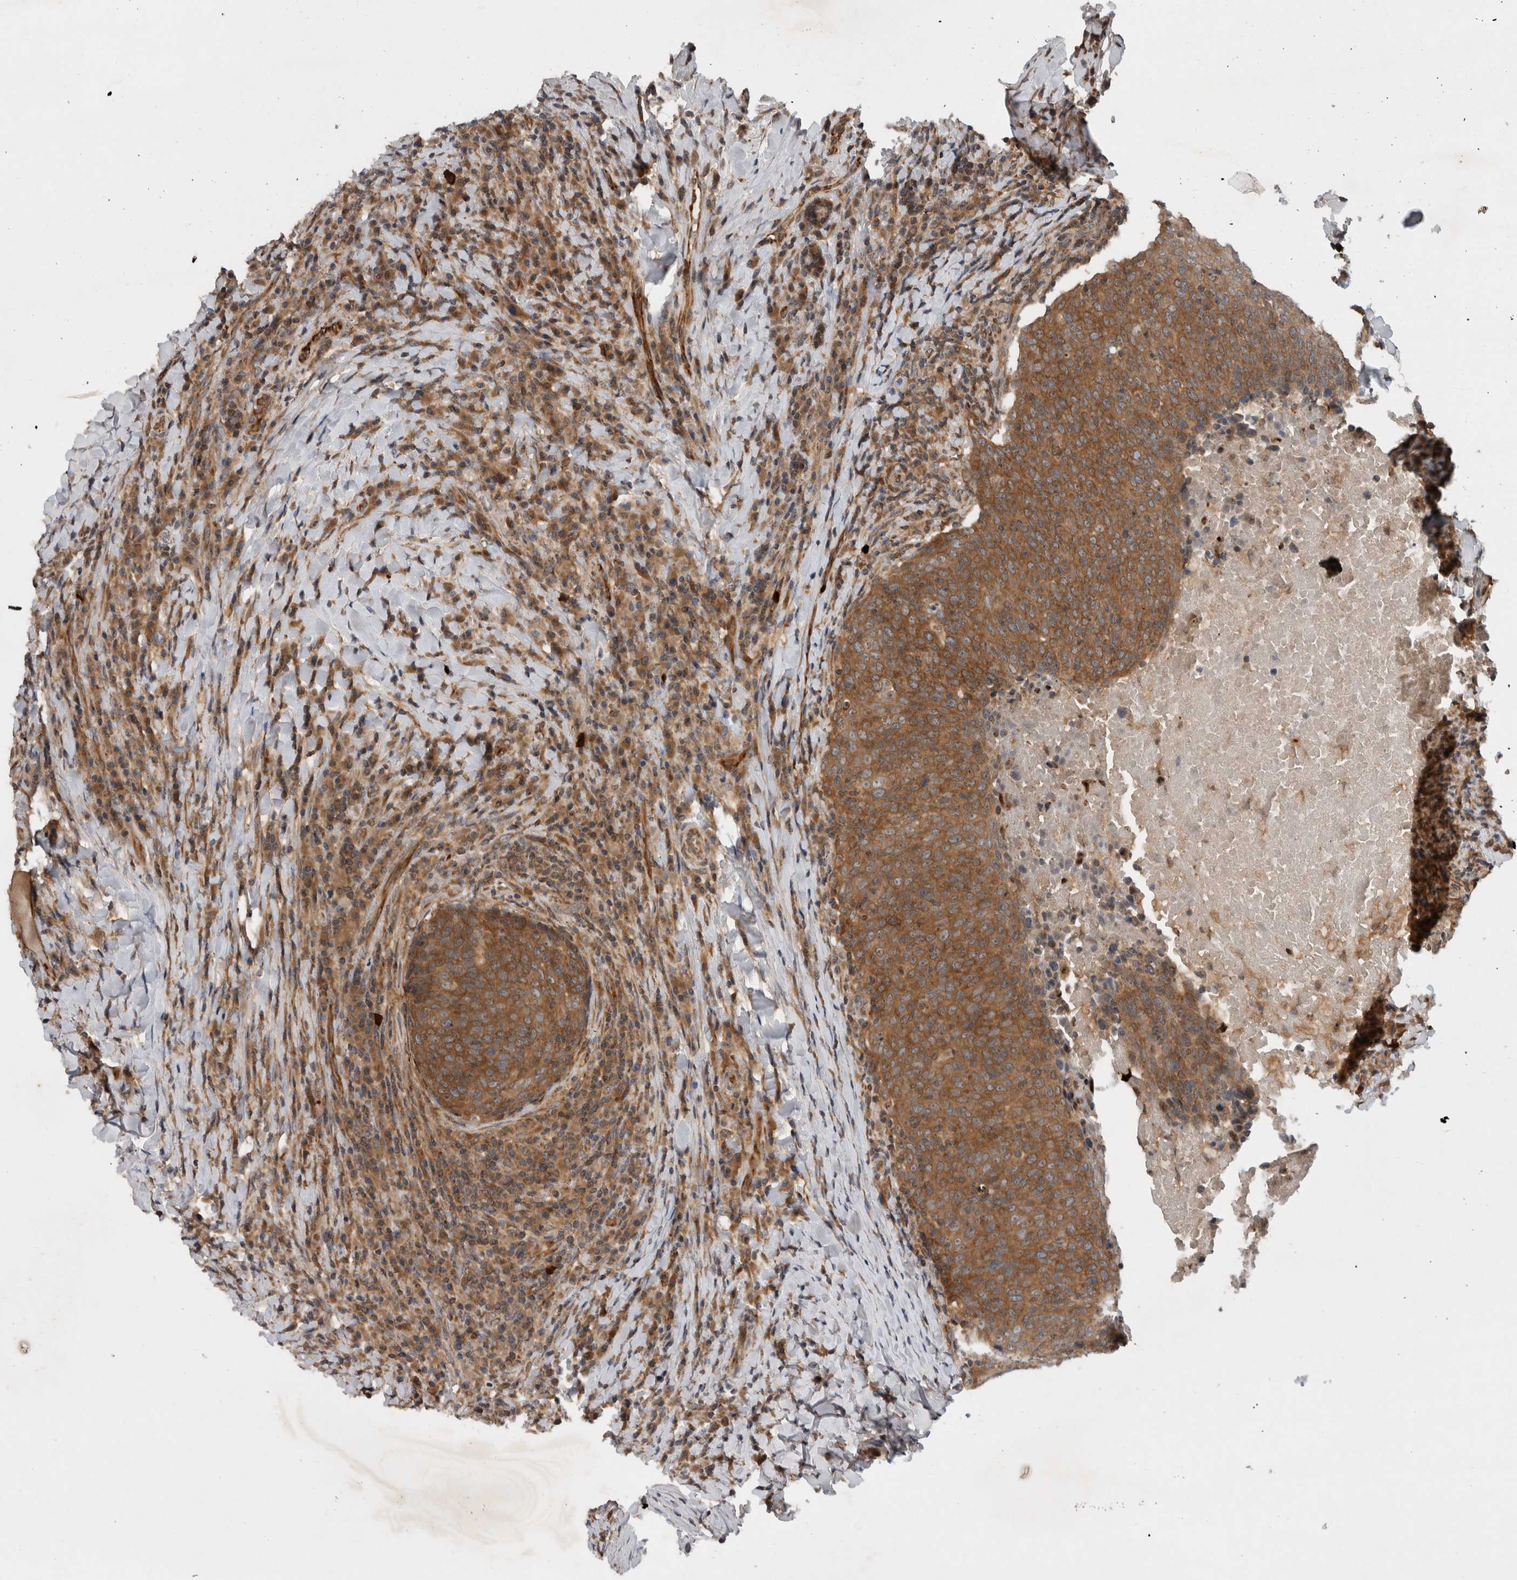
{"staining": {"intensity": "moderate", "quantity": ">75%", "location": "cytoplasmic/membranous"}, "tissue": "head and neck cancer", "cell_type": "Tumor cells", "image_type": "cancer", "snomed": [{"axis": "morphology", "description": "Squamous cell carcinoma, NOS"}, {"axis": "morphology", "description": "Squamous cell carcinoma, metastatic, NOS"}, {"axis": "topography", "description": "Lymph node"}, {"axis": "topography", "description": "Head-Neck"}], "caption": "Metastatic squamous cell carcinoma (head and neck) stained with DAB (3,3'-diaminobenzidine) immunohistochemistry (IHC) demonstrates medium levels of moderate cytoplasmic/membranous expression in about >75% of tumor cells. The staining was performed using DAB (3,3'-diaminobenzidine), with brown indicating positive protein expression. Nuclei are stained blue with hematoxylin.", "gene": "PDCD2", "patient": {"sex": "male", "age": 62}}